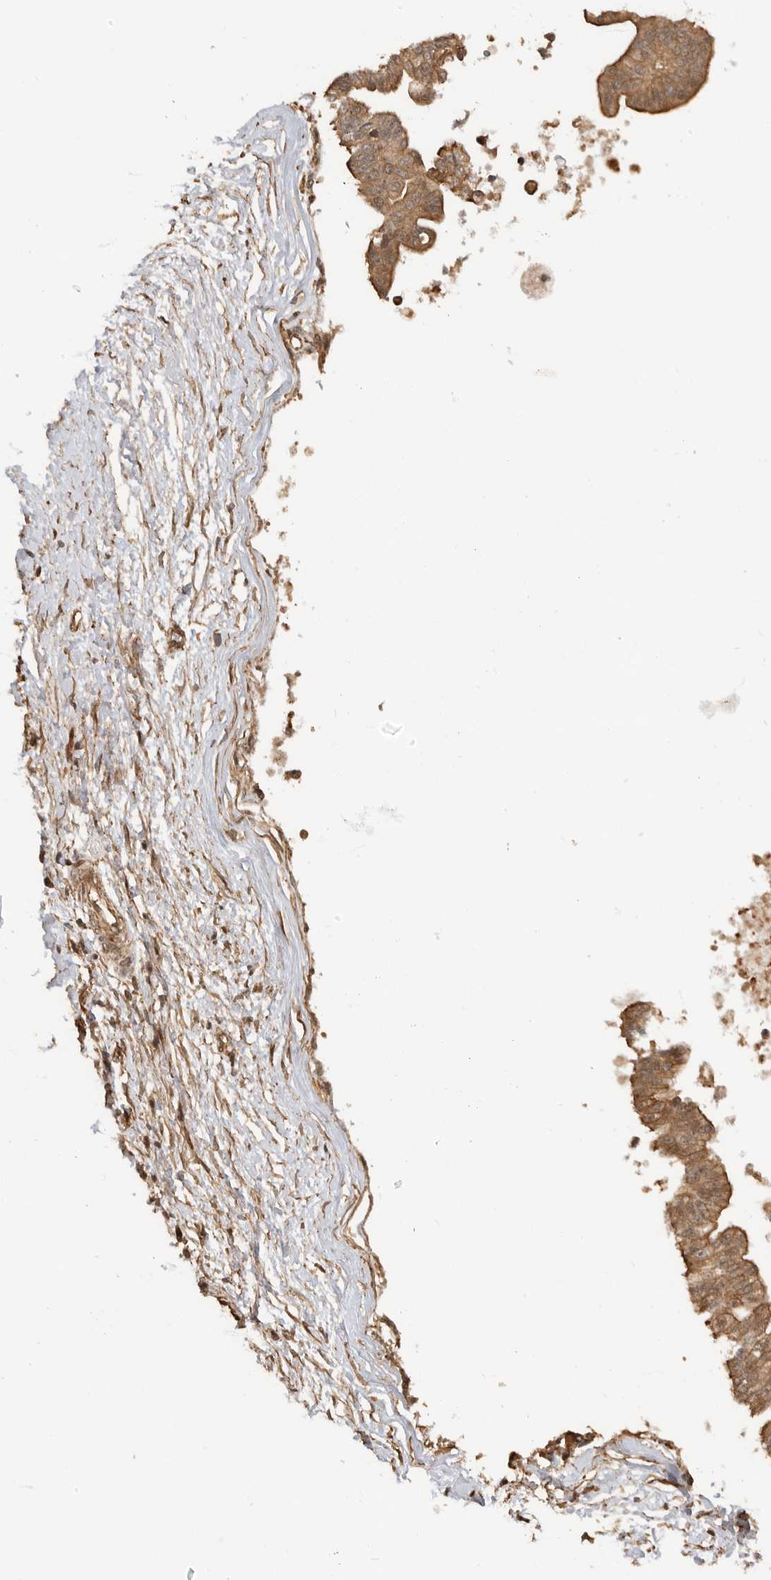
{"staining": {"intensity": "moderate", "quantity": ">75%", "location": "cytoplasmic/membranous"}, "tissue": "pancreatic cancer", "cell_type": "Tumor cells", "image_type": "cancer", "snomed": [{"axis": "morphology", "description": "Adenocarcinoma, NOS"}, {"axis": "topography", "description": "Pancreas"}], "caption": "This is an image of immunohistochemistry staining of pancreatic cancer, which shows moderate staining in the cytoplasmic/membranous of tumor cells.", "gene": "ADPRS", "patient": {"sex": "male", "age": 72}}